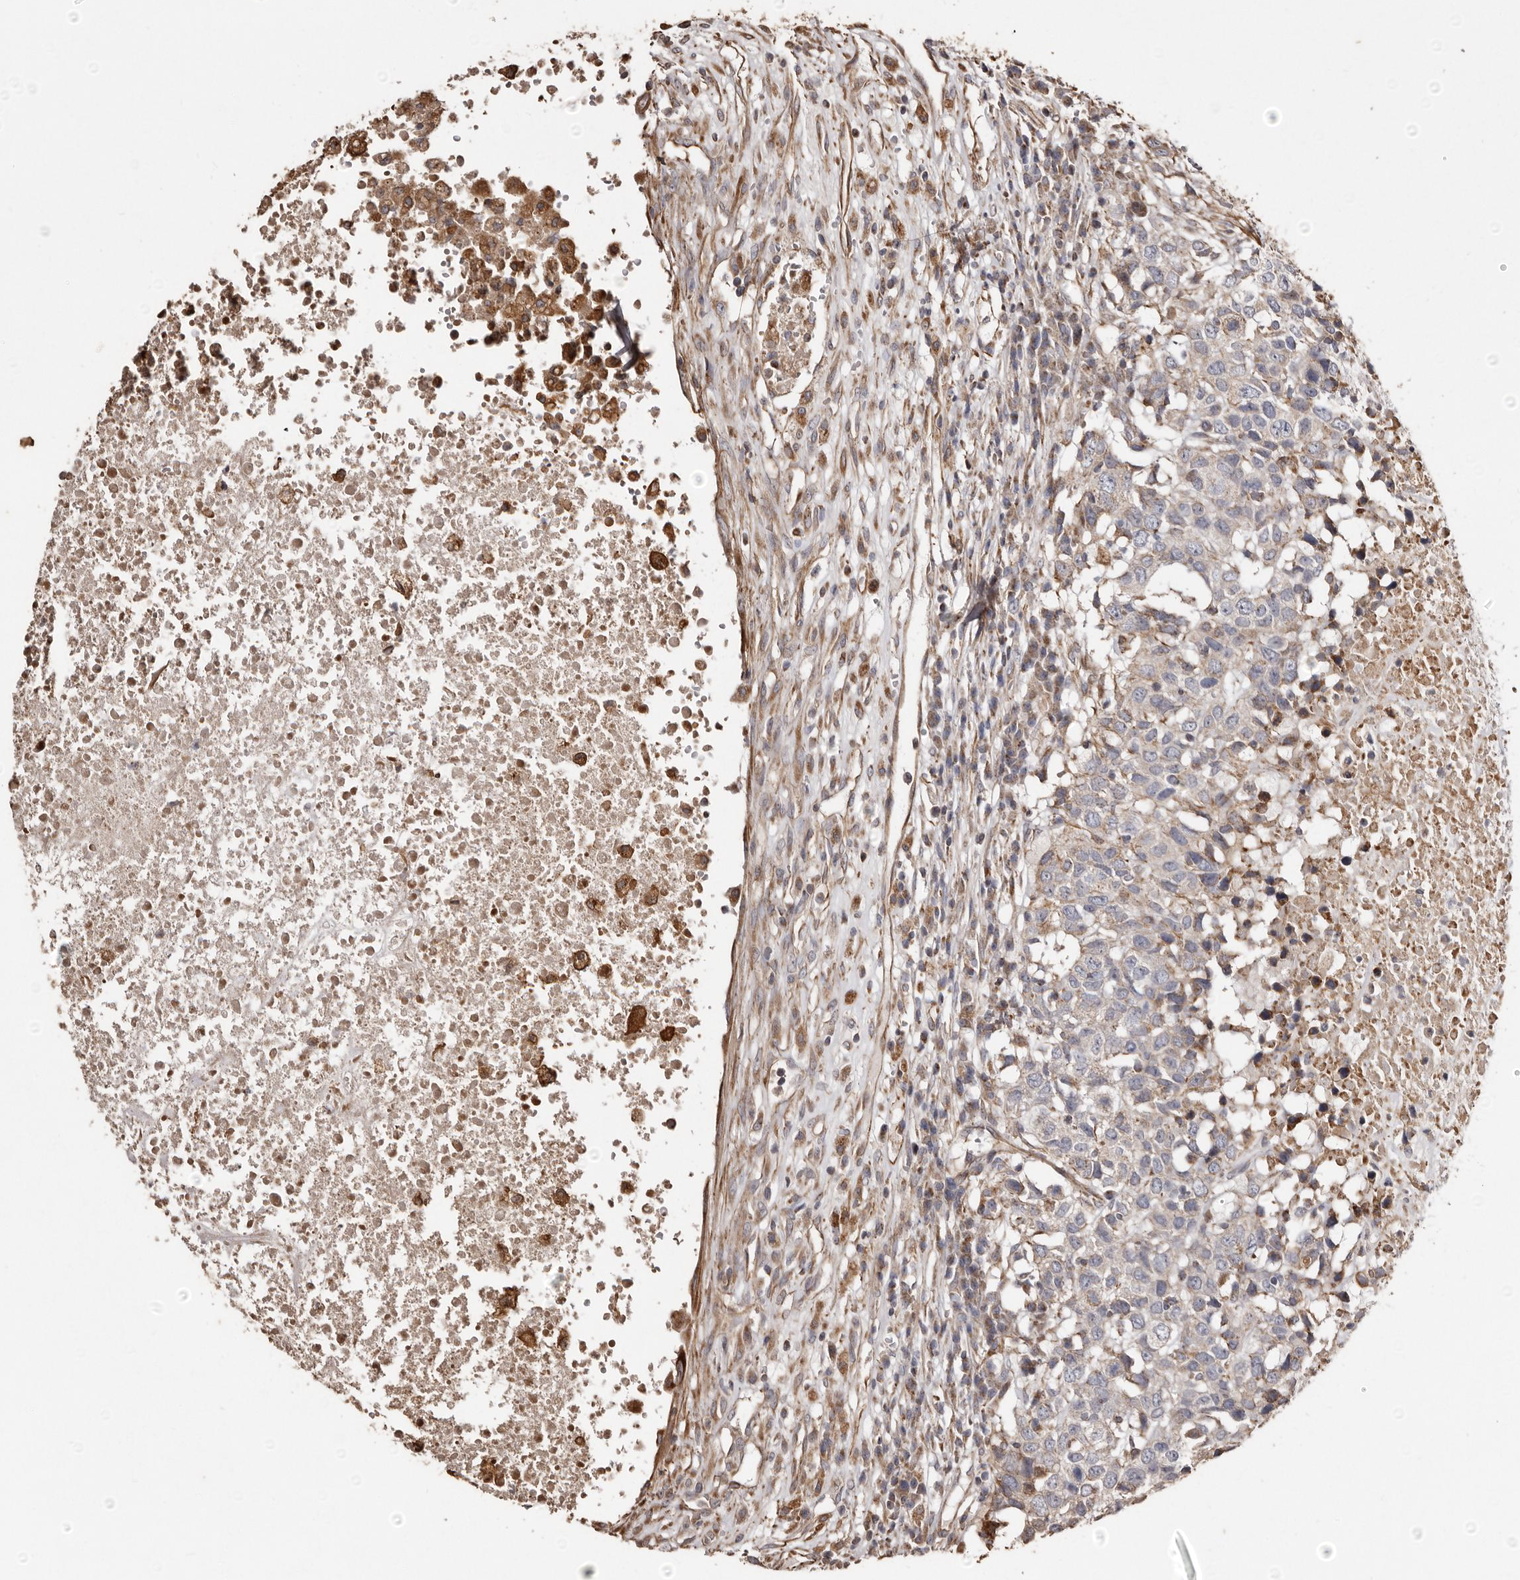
{"staining": {"intensity": "negative", "quantity": "none", "location": "none"}, "tissue": "head and neck cancer", "cell_type": "Tumor cells", "image_type": "cancer", "snomed": [{"axis": "morphology", "description": "Squamous cell carcinoma, NOS"}, {"axis": "topography", "description": "Head-Neck"}], "caption": "Tumor cells show no significant staining in squamous cell carcinoma (head and neck).", "gene": "MACC1", "patient": {"sex": "male", "age": 66}}